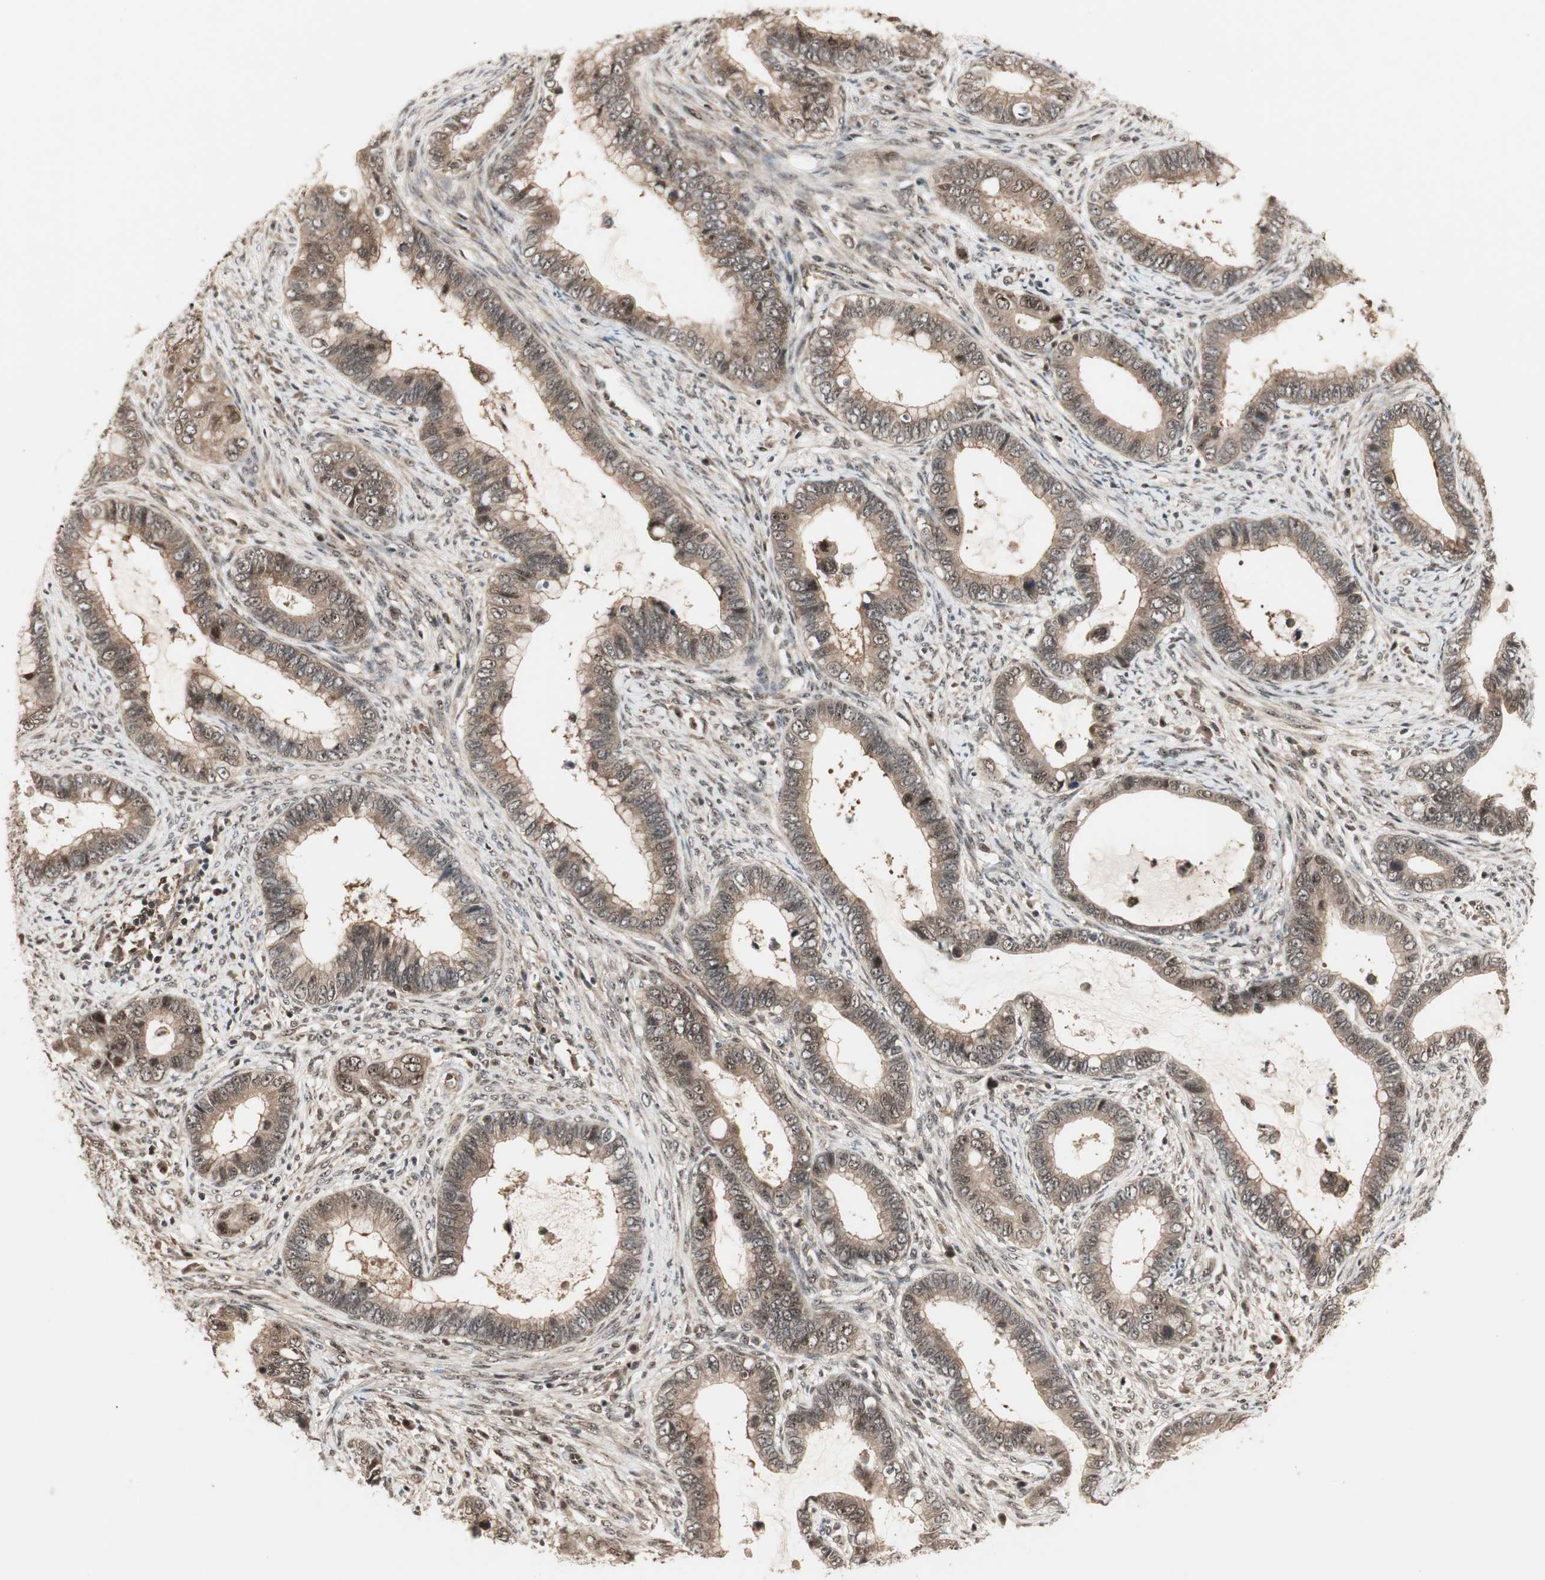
{"staining": {"intensity": "moderate", "quantity": ">75%", "location": "cytoplasmic/membranous,nuclear"}, "tissue": "cervical cancer", "cell_type": "Tumor cells", "image_type": "cancer", "snomed": [{"axis": "morphology", "description": "Adenocarcinoma, NOS"}, {"axis": "topography", "description": "Cervix"}], "caption": "Moderate cytoplasmic/membranous and nuclear protein staining is appreciated in approximately >75% of tumor cells in cervical adenocarcinoma.", "gene": "CSNK2B", "patient": {"sex": "female", "age": 44}}